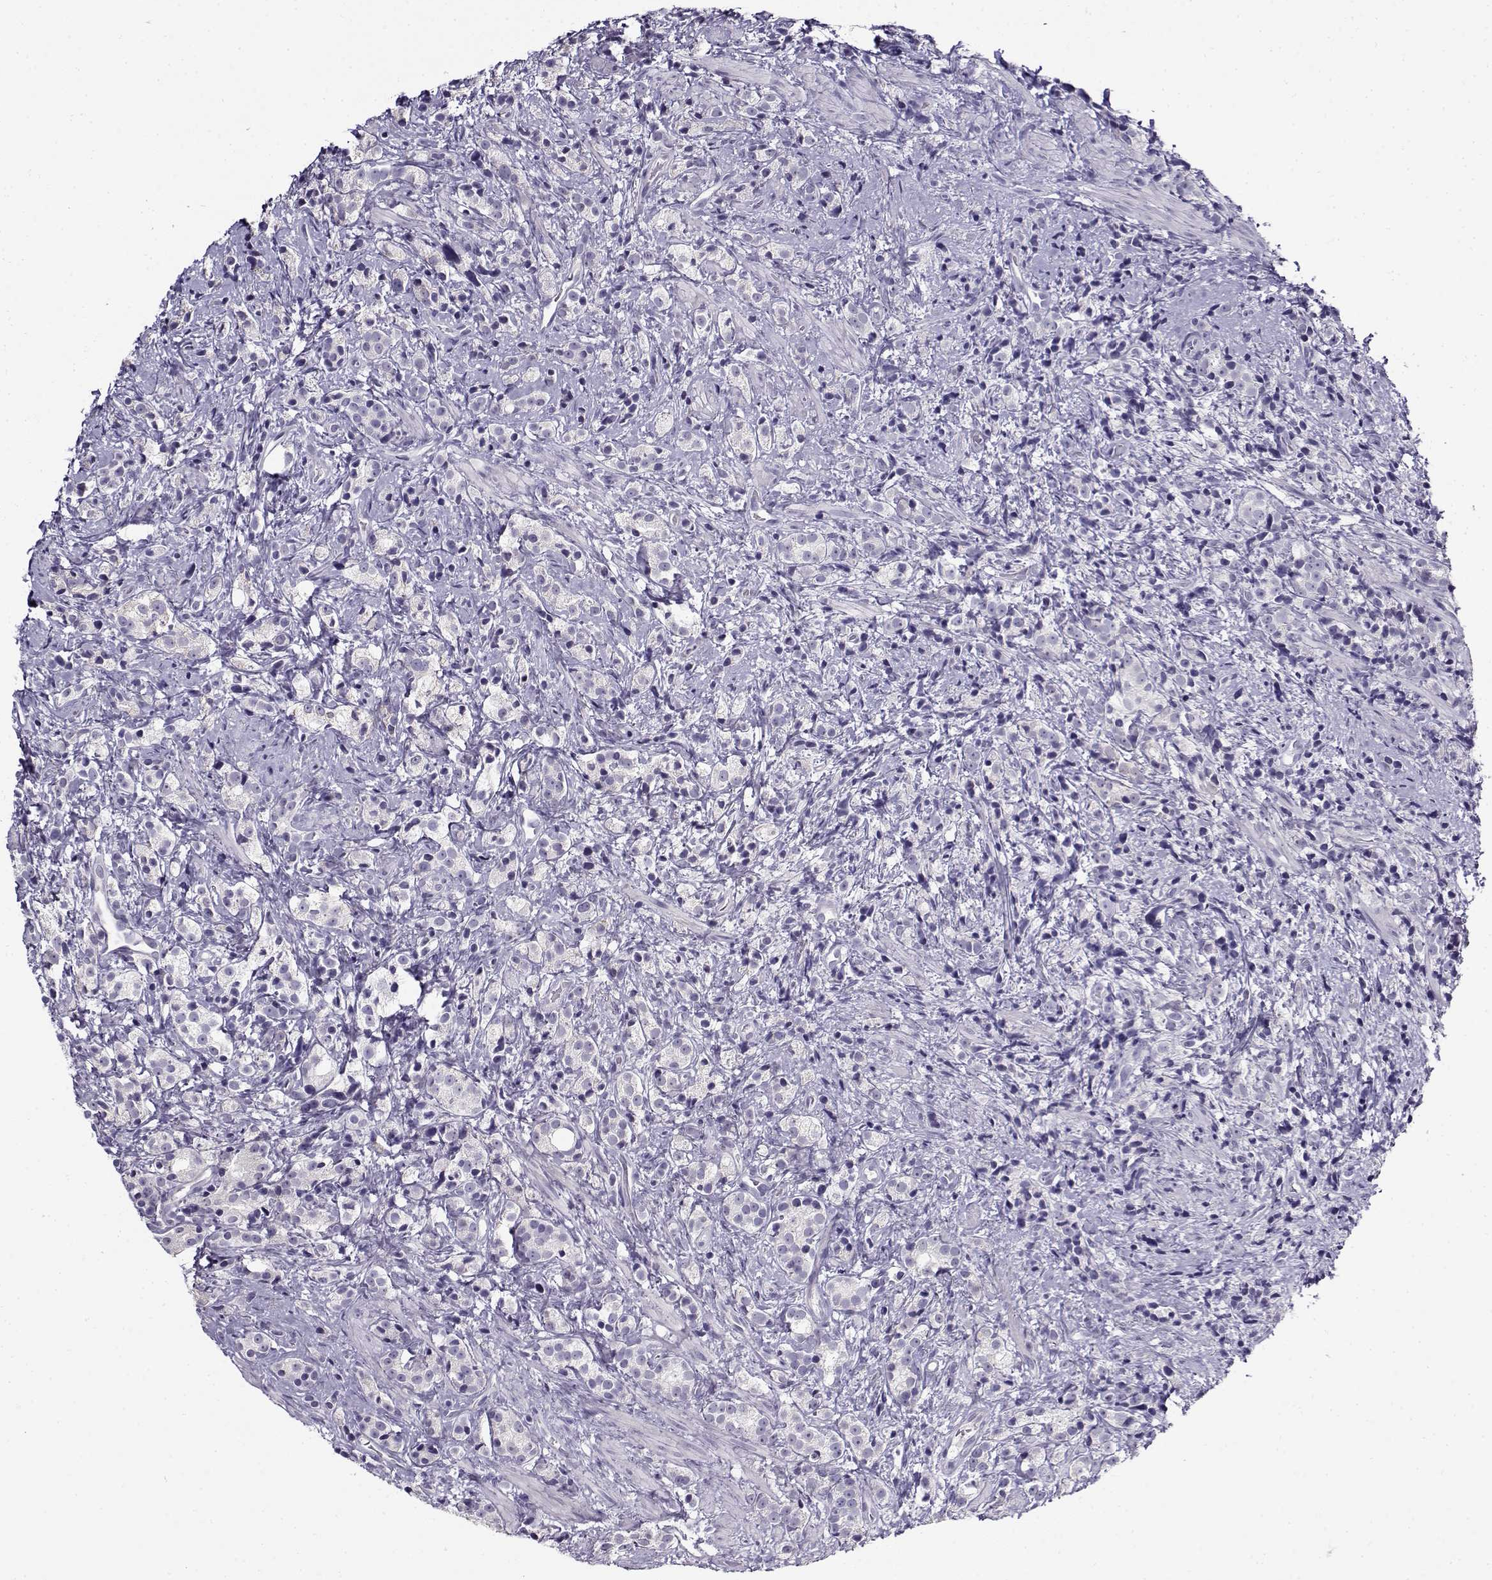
{"staining": {"intensity": "negative", "quantity": "none", "location": "none"}, "tissue": "prostate cancer", "cell_type": "Tumor cells", "image_type": "cancer", "snomed": [{"axis": "morphology", "description": "Adenocarcinoma, High grade"}, {"axis": "topography", "description": "Prostate"}], "caption": "The micrograph shows no significant staining in tumor cells of prostate adenocarcinoma (high-grade).", "gene": "FEZF1", "patient": {"sex": "male", "age": 53}}